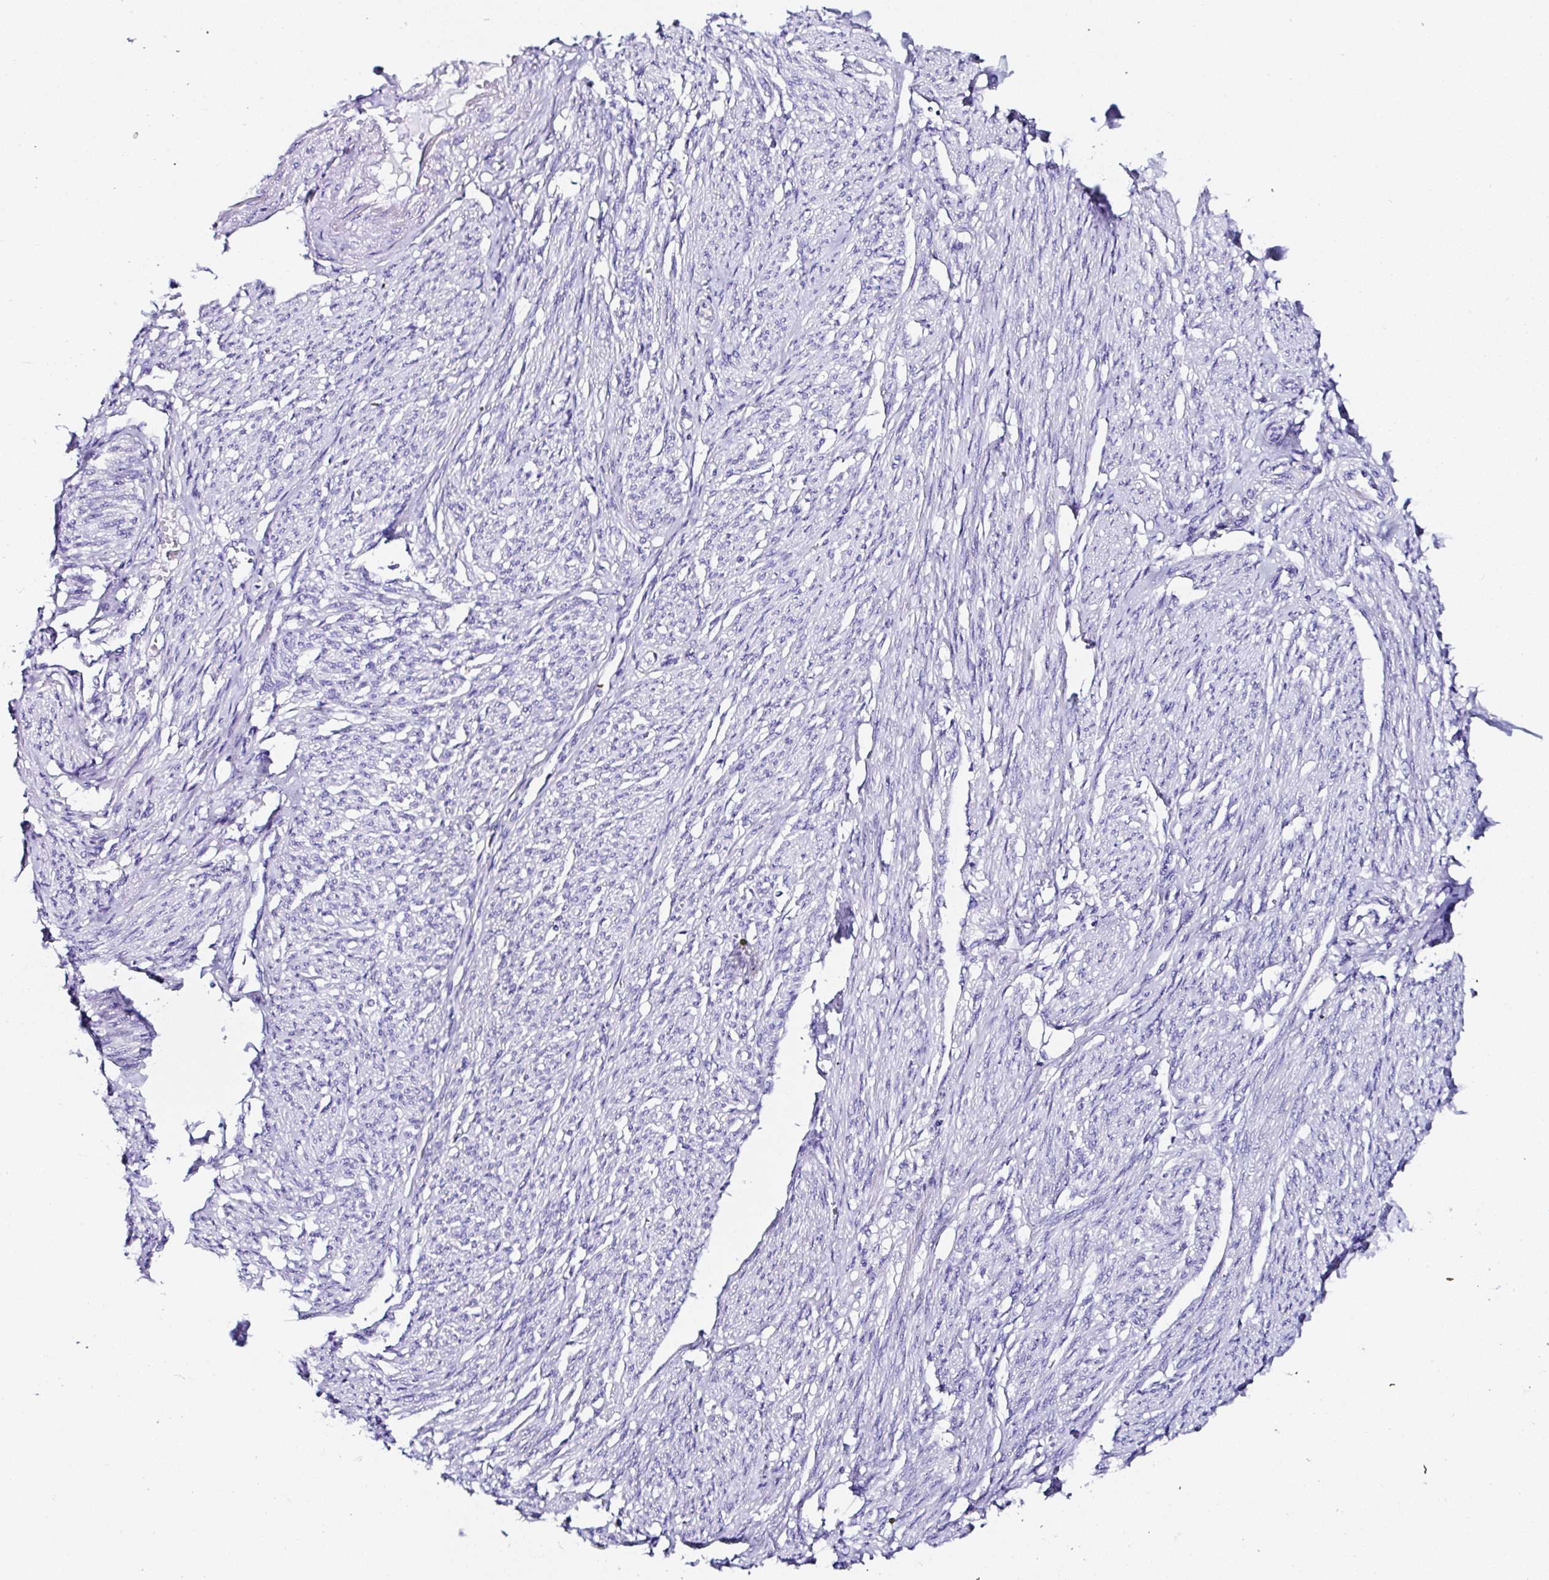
{"staining": {"intensity": "negative", "quantity": "none", "location": "none"}, "tissue": "smooth muscle", "cell_type": "Smooth muscle cells", "image_type": "normal", "snomed": [{"axis": "morphology", "description": "Normal tissue, NOS"}, {"axis": "topography", "description": "Smooth muscle"}], "caption": "Image shows no protein staining in smooth muscle cells of unremarkable smooth muscle. Brightfield microscopy of immunohistochemistry (IHC) stained with DAB (brown) and hematoxylin (blue), captured at high magnification.", "gene": "UGT3A1", "patient": {"sex": "female", "age": 65}}